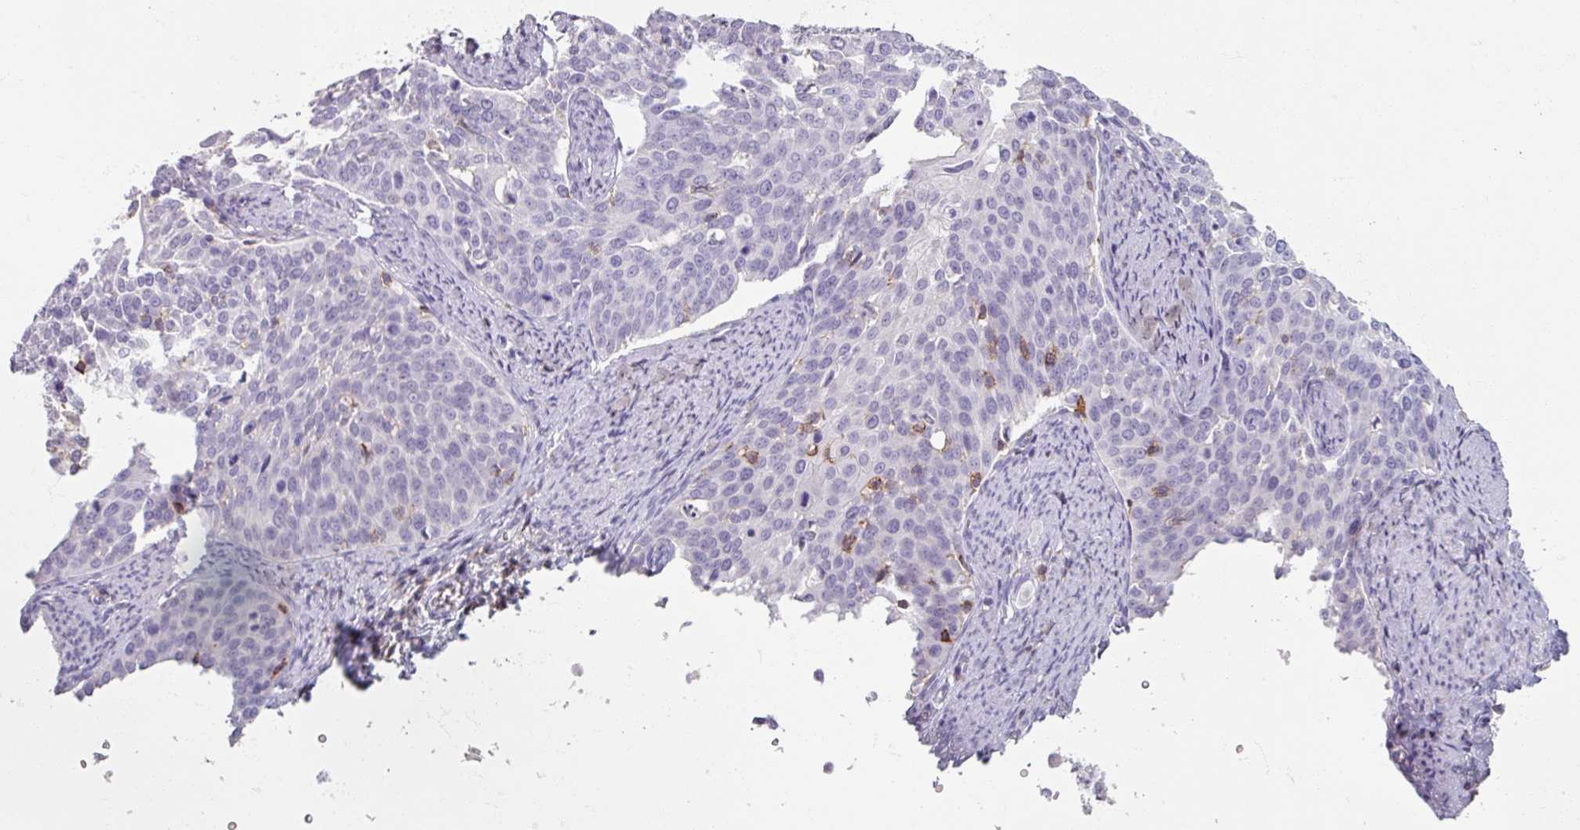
{"staining": {"intensity": "negative", "quantity": "none", "location": "none"}, "tissue": "cervical cancer", "cell_type": "Tumor cells", "image_type": "cancer", "snomed": [{"axis": "morphology", "description": "Squamous cell carcinoma, NOS"}, {"axis": "topography", "description": "Cervix"}], "caption": "The image reveals no significant positivity in tumor cells of squamous cell carcinoma (cervical).", "gene": "PTPRC", "patient": {"sex": "female", "age": 44}}